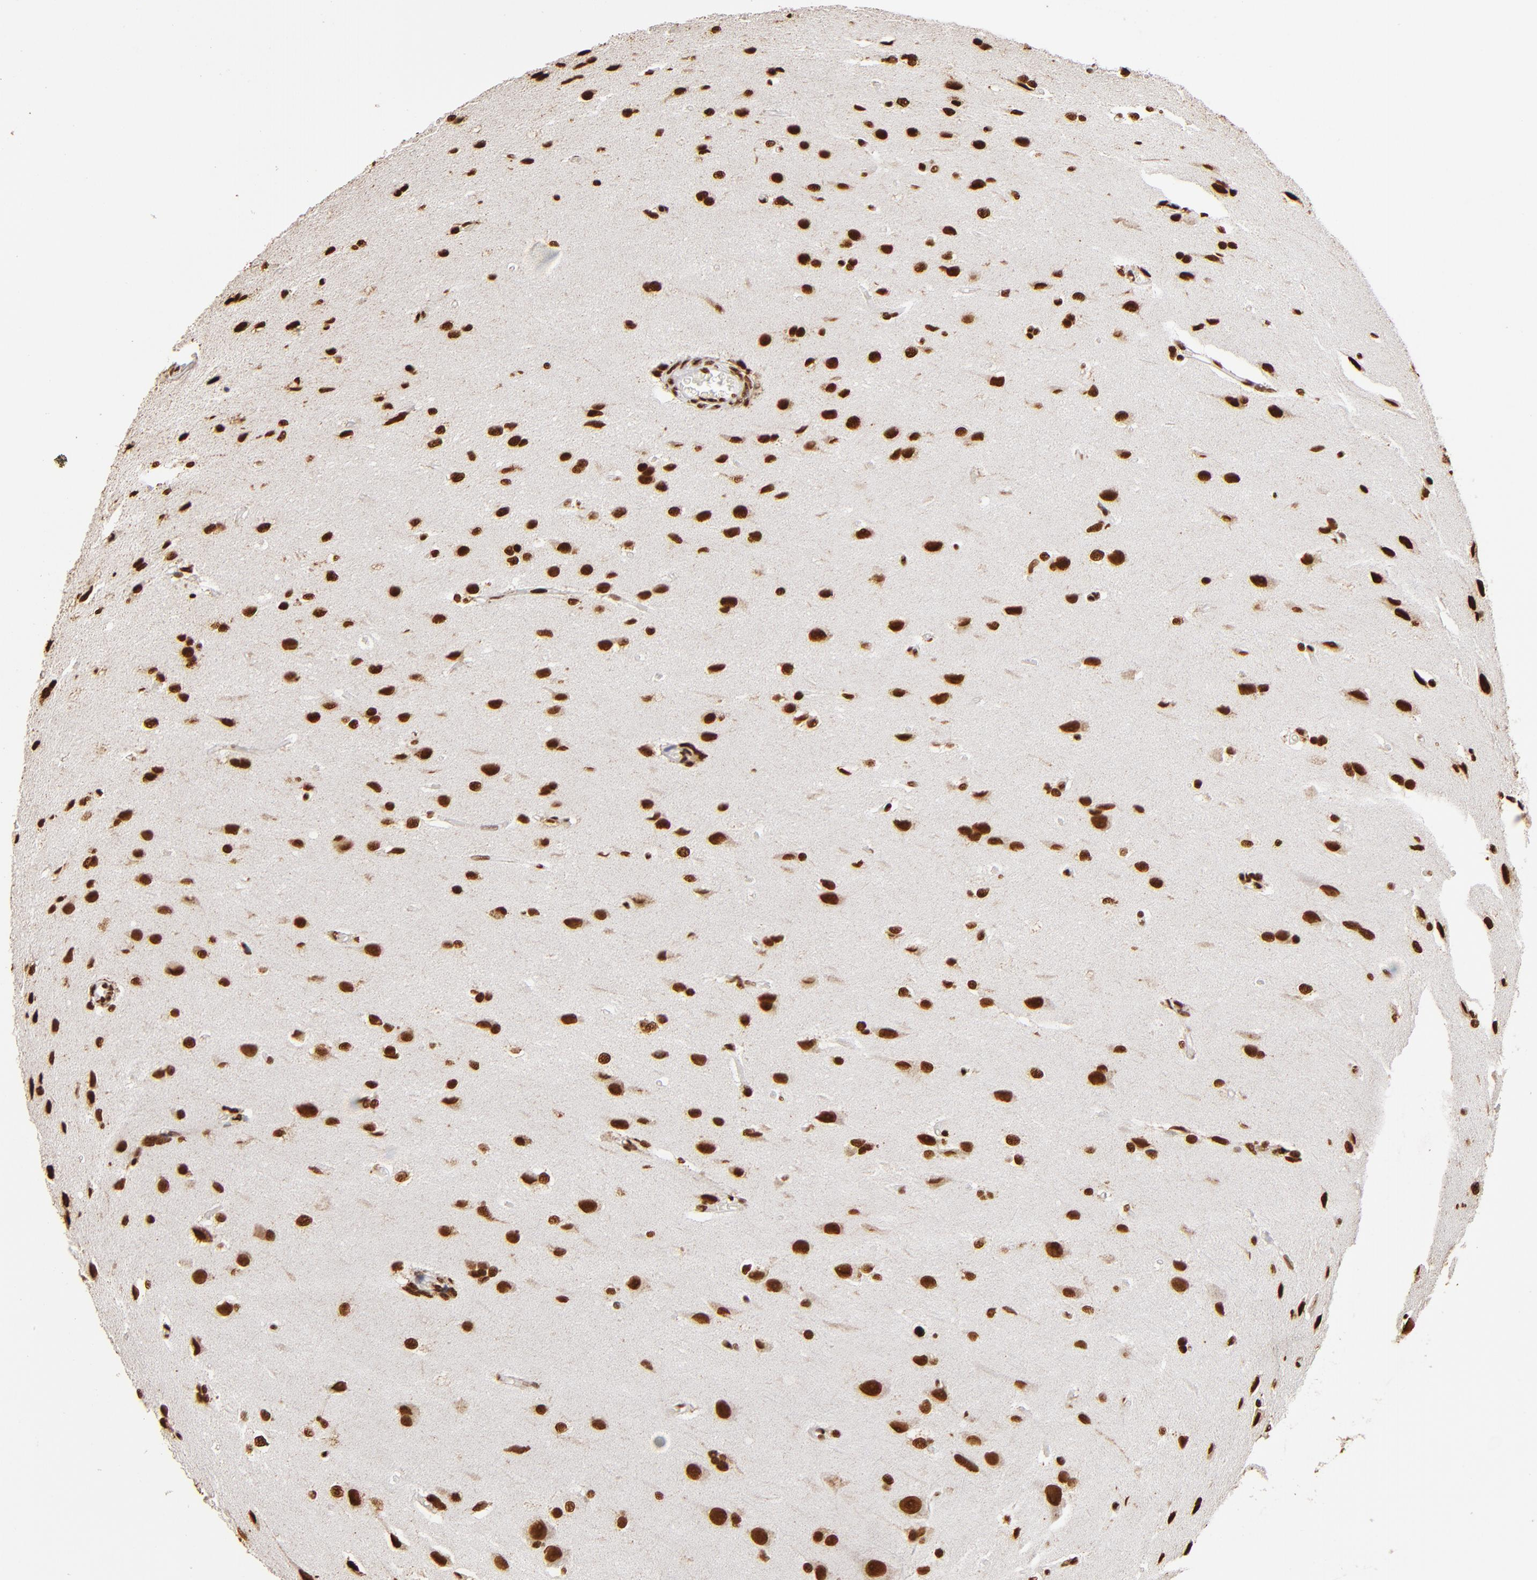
{"staining": {"intensity": "strong", "quantity": ">75%", "location": "nuclear"}, "tissue": "glioma", "cell_type": "Tumor cells", "image_type": "cancer", "snomed": [{"axis": "morphology", "description": "Glioma, malignant, High grade"}, {"axis": "topography", "description": "Brain"}], "caption": "Protein expression analysis of human malignant glioma (high-grade) reveals strong nuclear staining in about >75% of tumor cells.", "gene": "ILF3", "patient": {"sex": "male", "age": 68}}